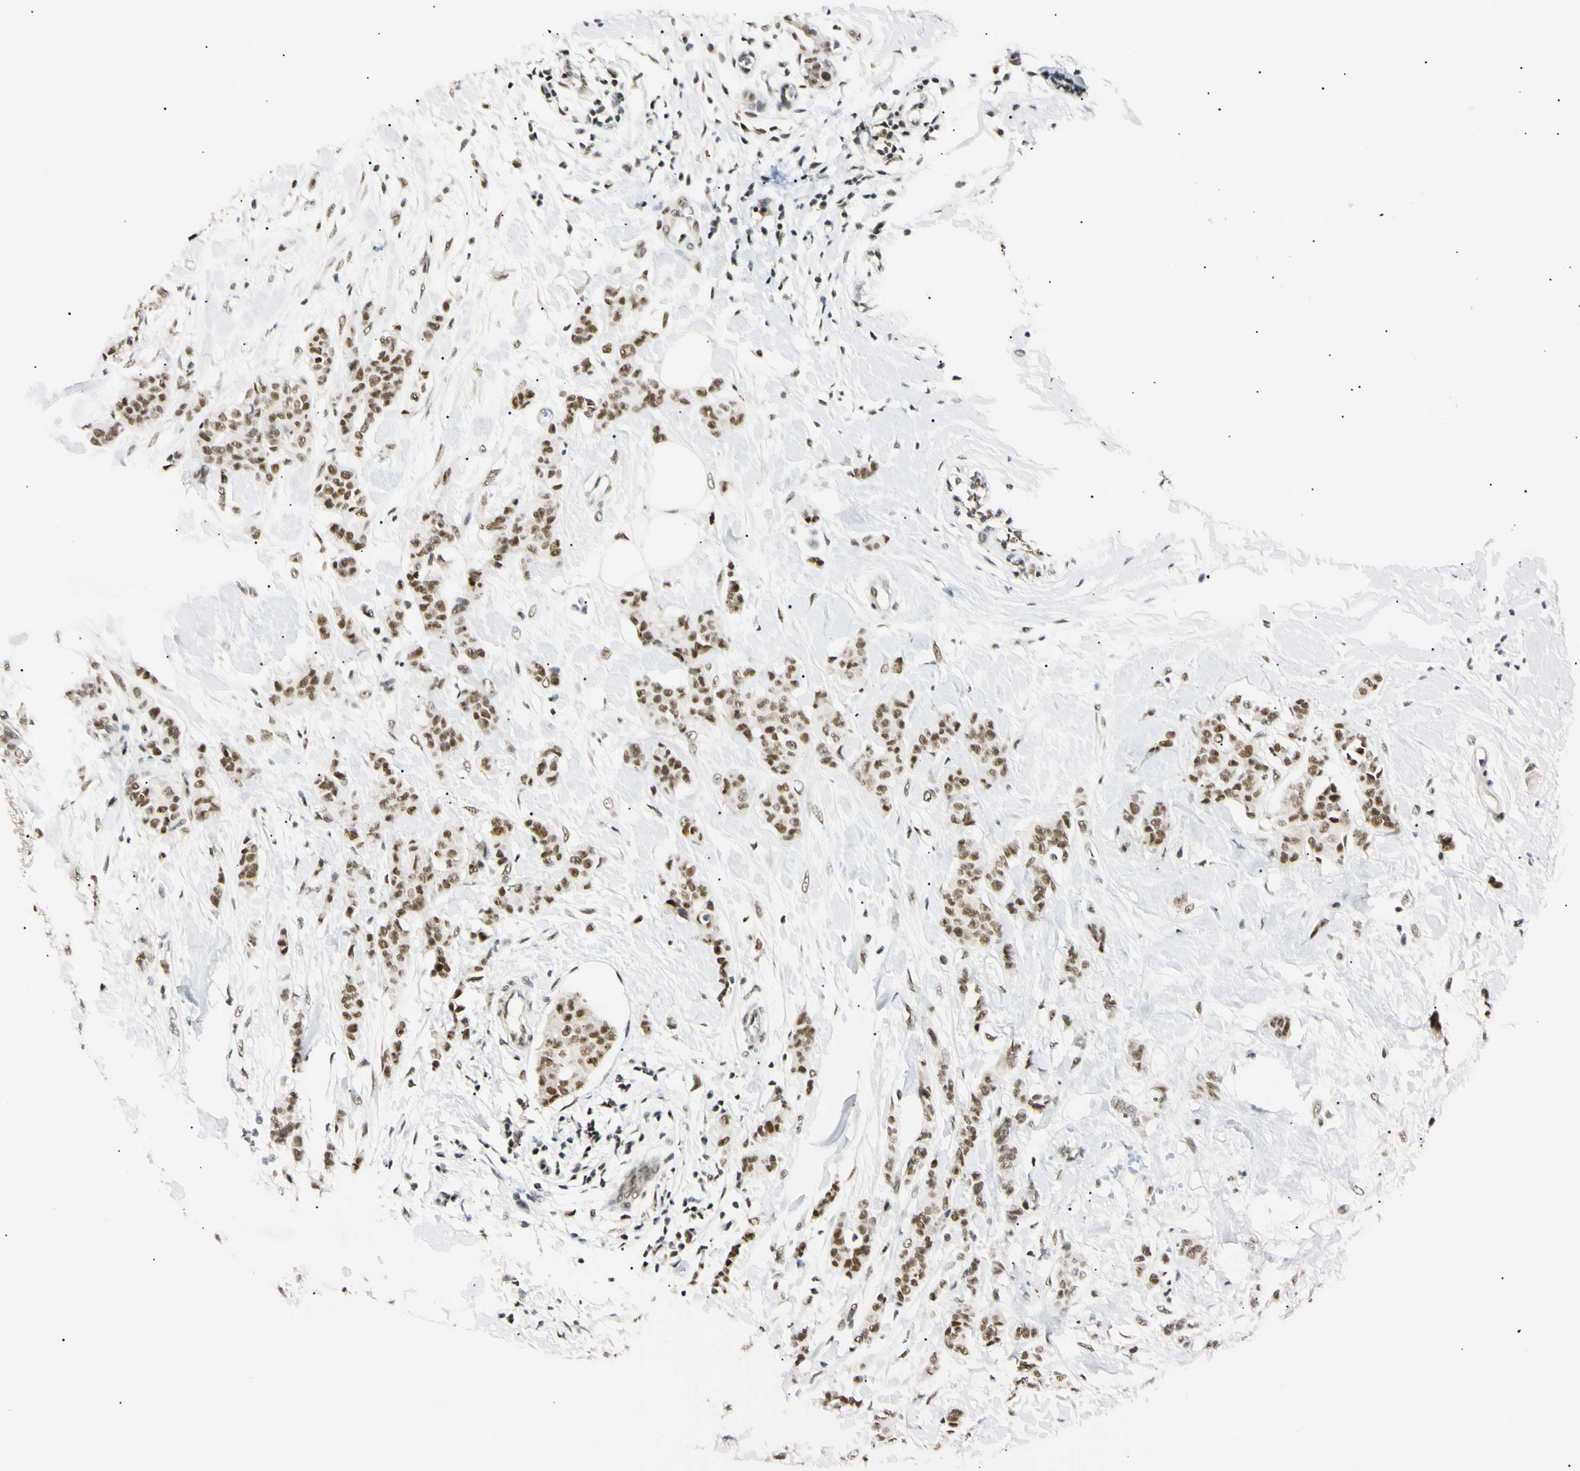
{"staining": {"intensity": "moderate", "quantity": ">75%", "location": "nuclear"}, "tissue": "breast cancer", "cell_type": "Tumor cells", "image_type": "cancer", "snomed": [{"axis": "morphology", "description": "Normal tissue, NOS"}, {"axis": "morphology", "description": "Duct carcinoma"}, {"axis": "topography", "description": "Breast"}], "caption": "A brown stain shows moderate nuclear positivity of a protein in breast infiltrating ductal carcinoma tumor cells.", "gene": "ZNF134", "patient": {"sex": "female", "age": 40}}